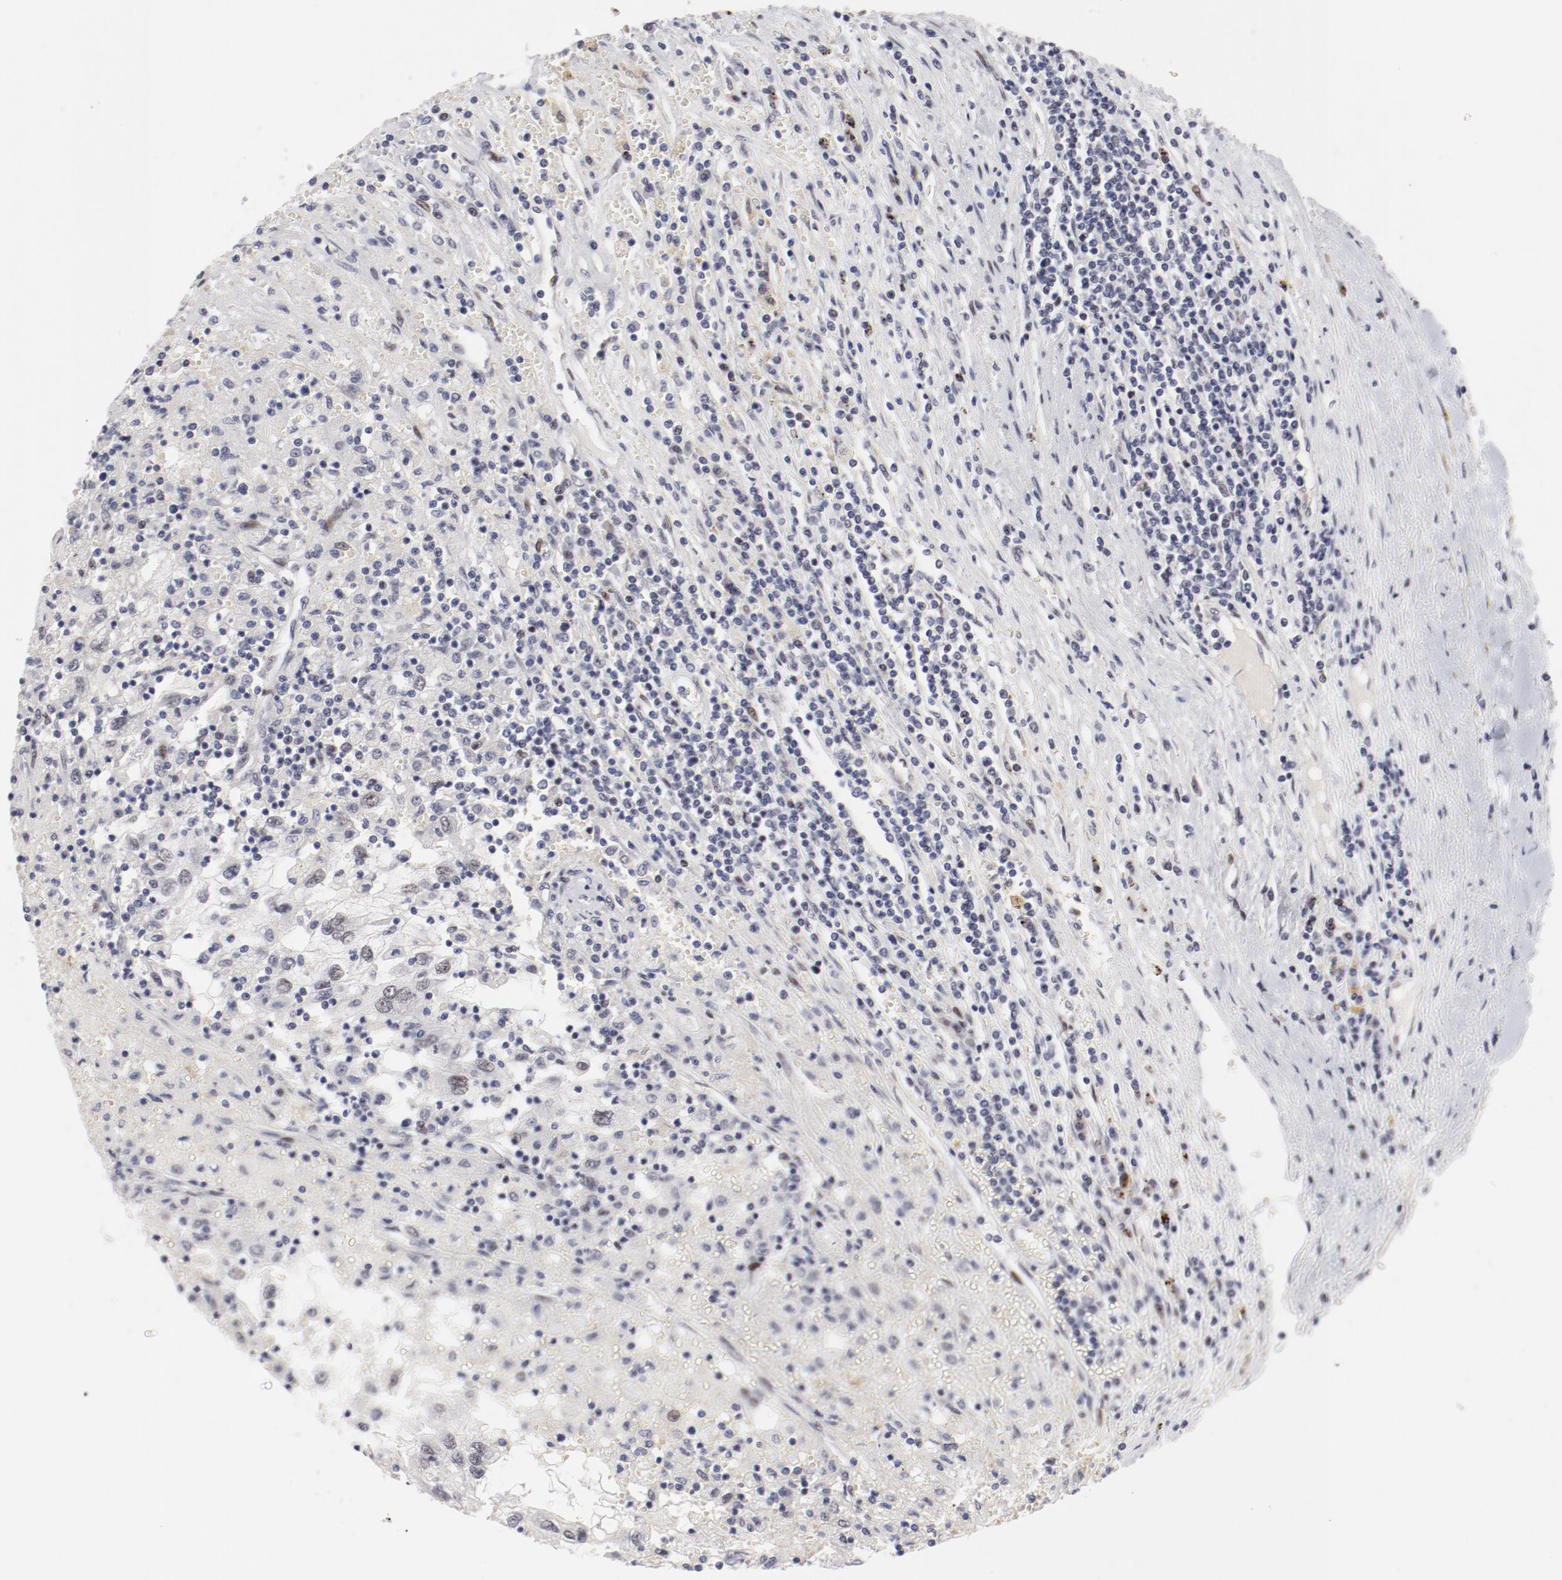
{"staining": {"intensity": "negative", "quantity": "none", "location": "none"}, "tissue": "renal cancer", "cell_type": "Tumor cells", "image_type": "cancer", "snomed": [{"axis": "morphology", "description": "Normal tissue, NOS"}, {"axis": "morphology", "description": "Adenocarcinoma, NOS"}, {"axis": "topography", "description": "Kidney"}], "caption": "High magnification brightfield microscopy of adenocarcinoma (renal) stained with DAB (3,3'-diaminobenzidine) (brown) and counterstained with hematoxylin (blue): tumor cells show no significant staining.", "gene": "FSCB", "patient": {"sex": "male", "age": 71}}